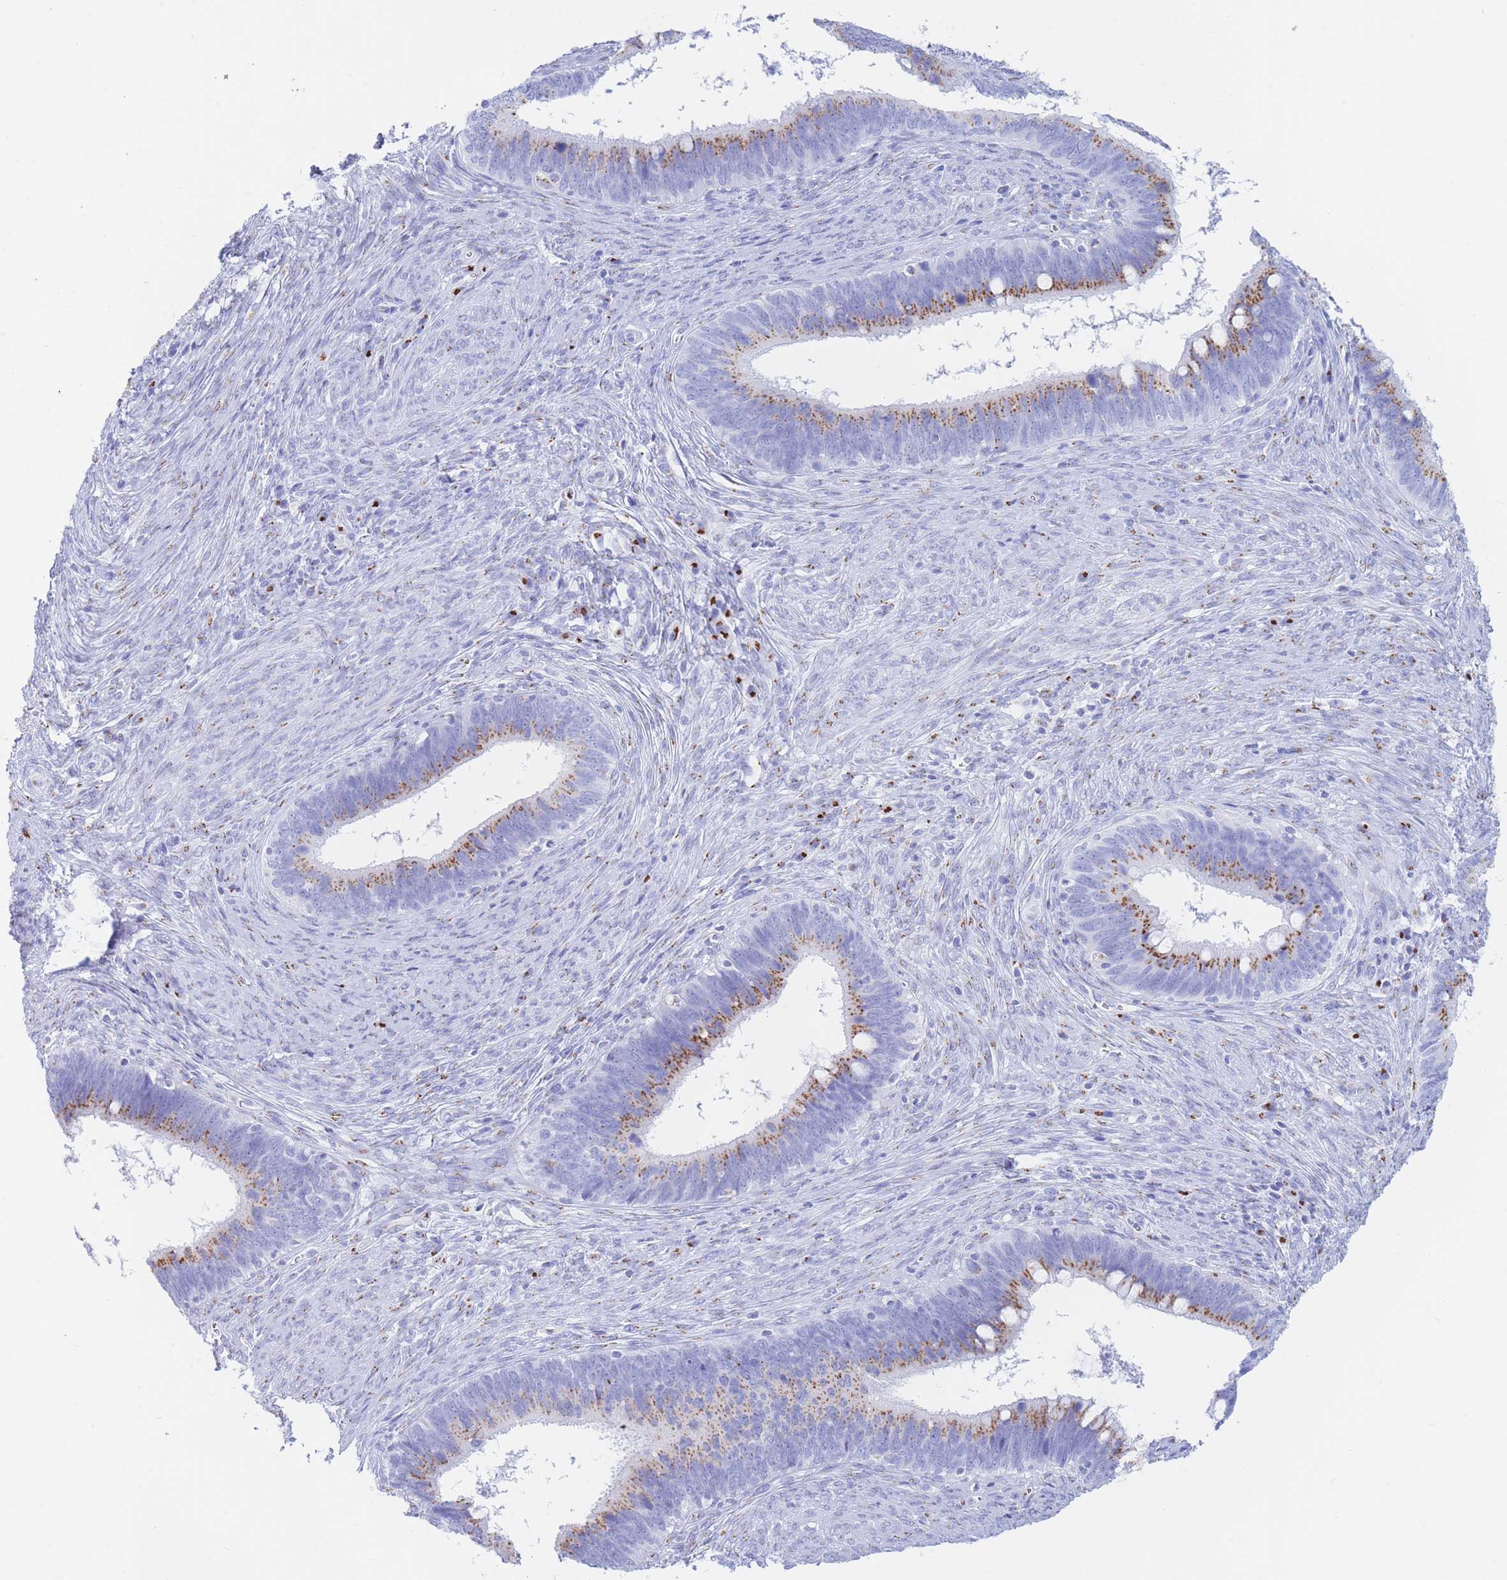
{"staining": {"intensity": "moderate", "quantity": ">75%", "location": "cytoplasmic/membranous"}, "tissue": "cervical cancer", "cell_type": "Tumor cells", "image_type": "cancer", "snomed": [{"axis": "morphology", "description": "Adenocarcinoma, NOS"}, {"axis": "topography", "description": "Cervix"}], "caption": "Immunohistochemical staining of human cervical adenocarcinoma displays medium levels of moderate cytoplasmic/membranous expression in about >75% of tumor cells.", "gene": "FAM3C", "patient": {"sex": "female", "age": 42}}